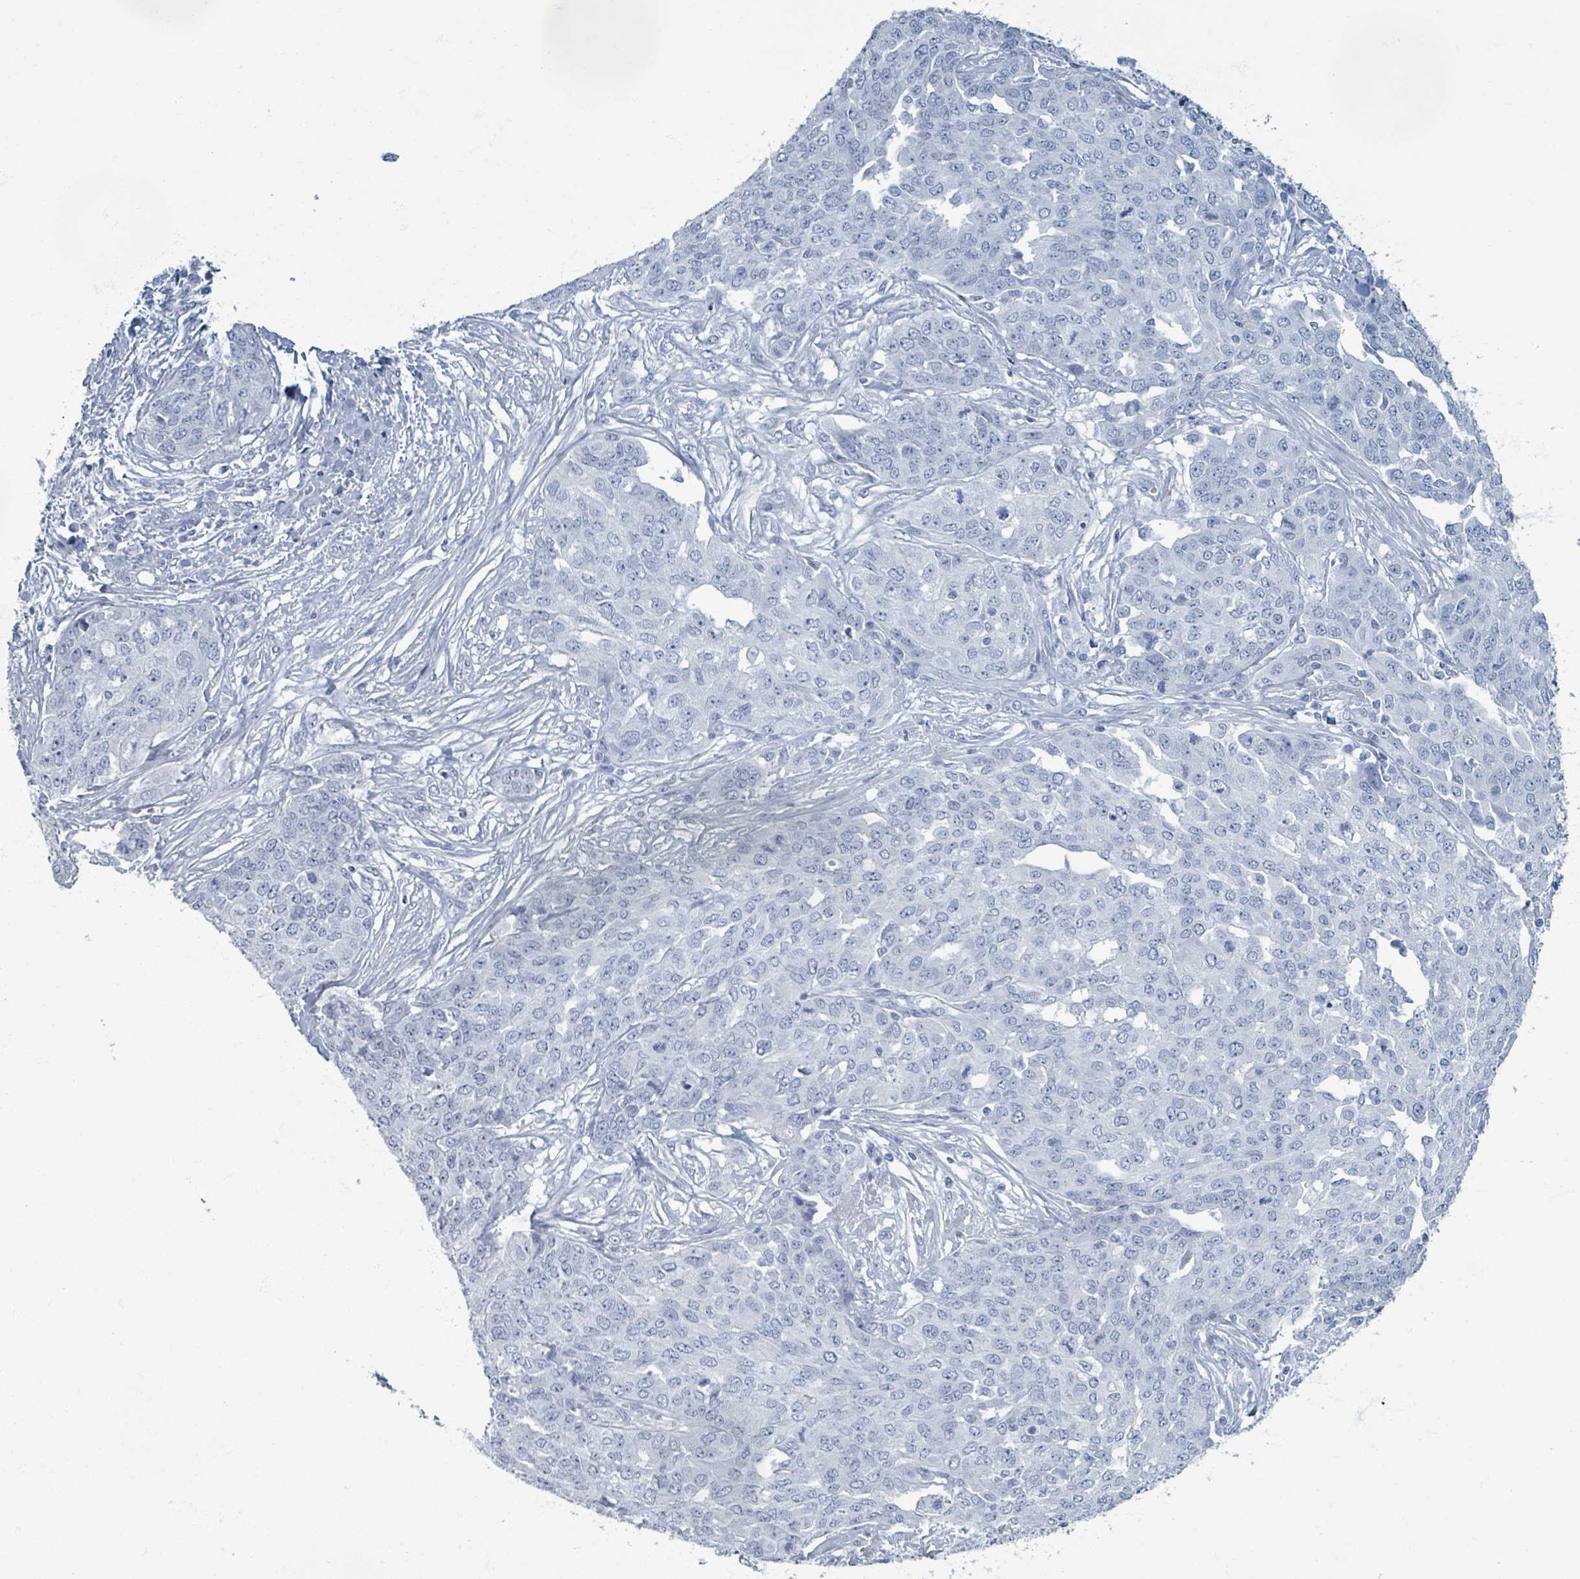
{"staining": {"intensity": "negative", "quantity": "none", "location": "none"}, "tissue": "ovarian cancer", "cell_type": "Tumor cells", "image_type": "cancer", "snomed": [{"axis": "morphology", "description": "Cystadenocarcinoma, serous, NOS"}, {"axis": "topography", "description": "Soft tissue"}, {"axis": "topography", "description": "Ovary"}], "caption": "Immunohistochemistry of human serous cystadenocarcinoma (ovarian) demonstrates no expression in tumor cells.", "gene": "TAS2R1", "patient": {"sex": "female", "age": 57}}